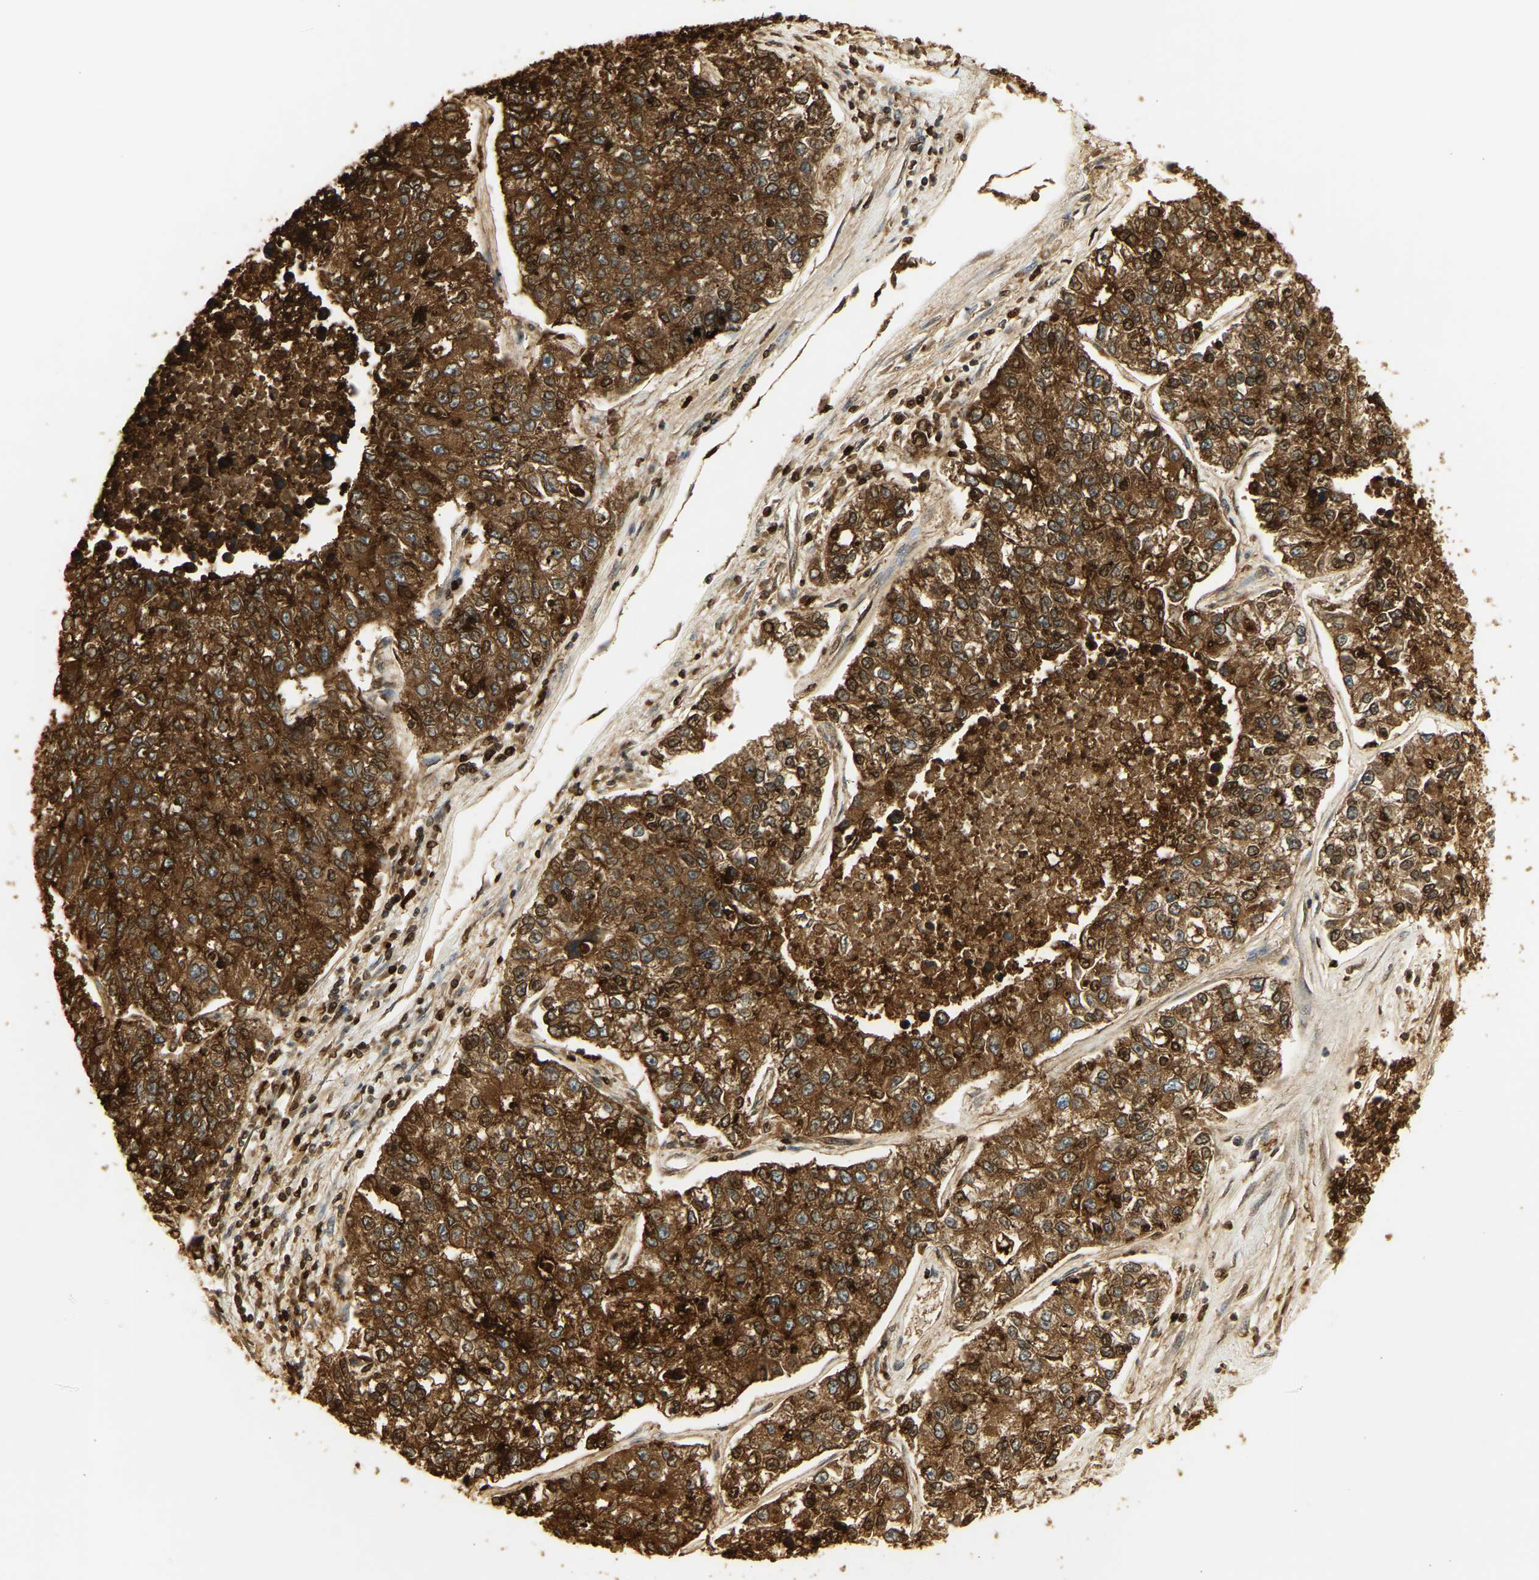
{"staining": {"intensity": "strong", "quantity": ">75%", "location": "cytoplasmic/membranous"}, "tissue": "lung cancer", "cell_type": "Tumor cells", "image_type": "cancer", "snomed": [{"axis": "morphology", "description": "Adenocarcinoma, NOS"}, {"axis": "topography", "description": "Lung"}], "caption": "Tumor cells demonstrate high levels of strong cytoplasmic/membranous staining in about >75% of cells in human adenocarcinoma (lung). Immunohistochemistry stains the protein of interest in brown and the nuclei are stained blue.", "gene": "CEACAM5", "patient": {"sex": "male", "age": 49}}